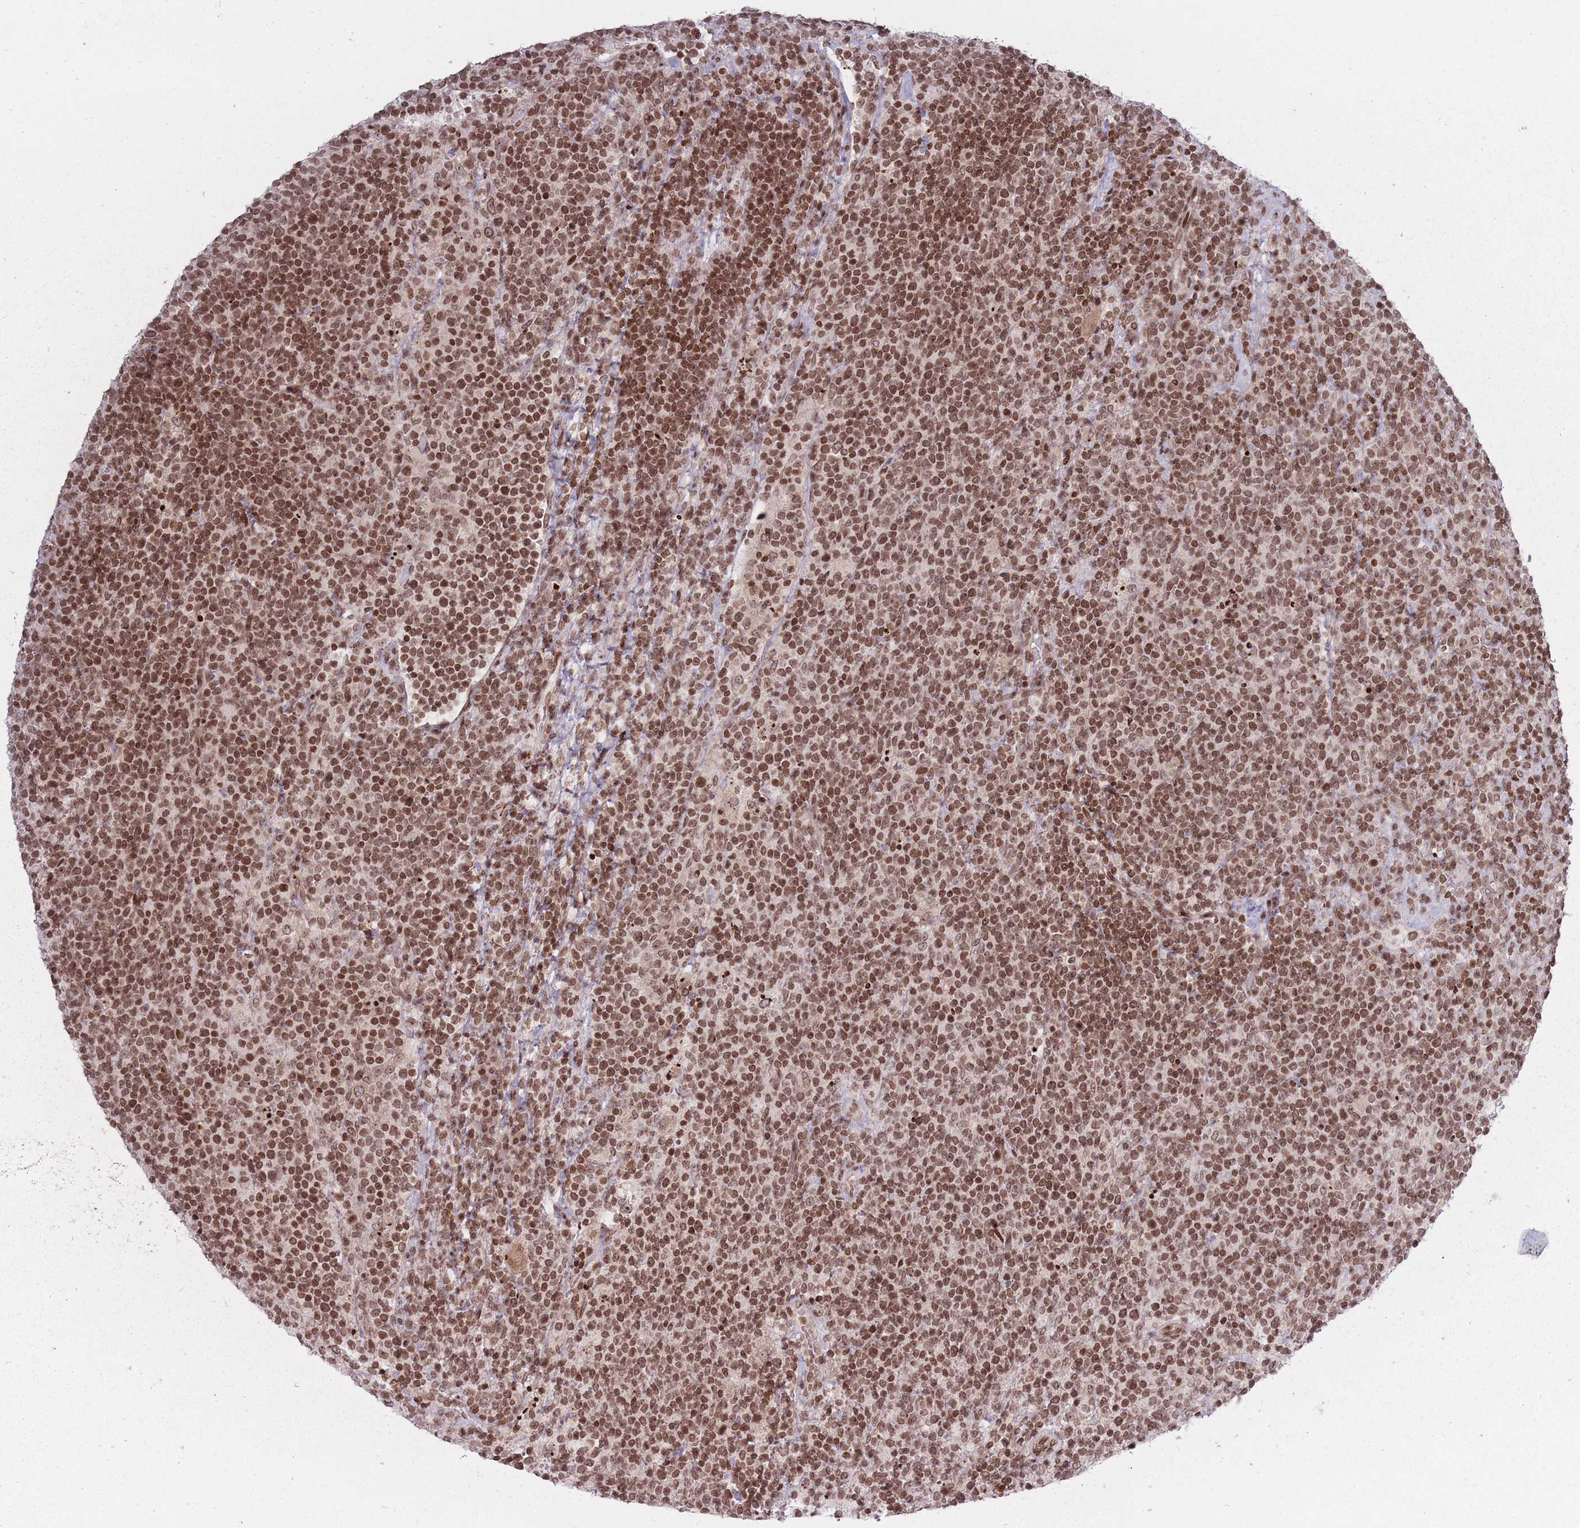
{"staining": {"intensity": "moderate", "quantity": ">75%", "location": "nuclear"}, "tissue": "lymphoma", "cell_type": "Tumor cells", "image_type": "cancer", "snomed": [{"axis": "morphology", "description": "Malignant lymphoma, non-Hodgkin's type, High grade"}, {"axis": "topography", "description": "Lymph node"}], "caption": "Protein staining of lymphoma tissue exhibits moderate nuclear expression in approximately >75% of tumor cells.", "gene": "TMC6", "patient": {"sex": "male", "age": 61}}